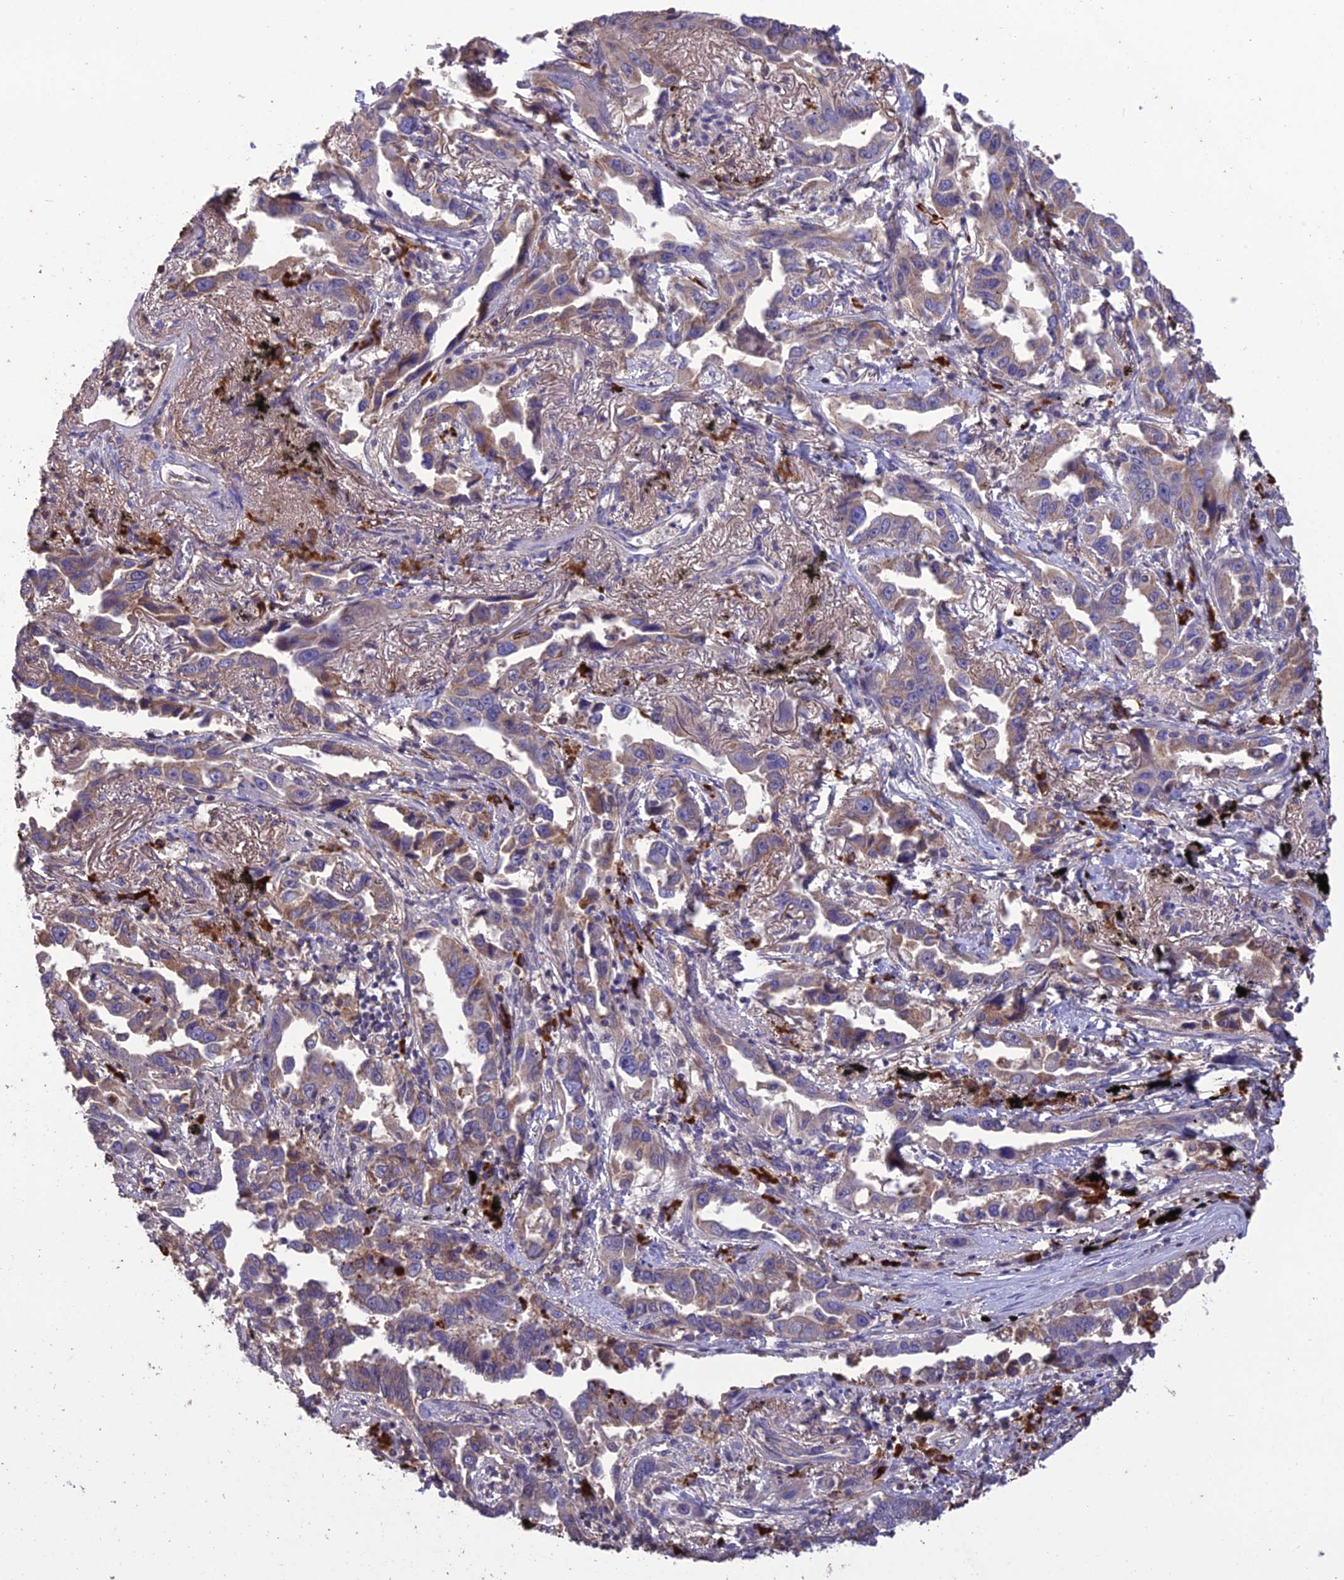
{"staining": {"intensity": "weak", "quantity": "25%-75%", "location": "cytoplasmic/membranous"}, "tissue": "lung cancer", "cell_type": "Tumor cells", "image_type": "cancer", "snomed": [{"axis": "morphology", "description": "Adenocarcinoma, NOS"}, {"axis": "topography", "description": "Lung"}], "caption": "The image demonstrates immunohistochemical staining of lung adenocarcinoma. There is weak cytoplasmic/membranous staining is identified in about 25%-75% of tumor cells.", "gene": "MIOS", "patient": {"sex": "male", "age": 67}}